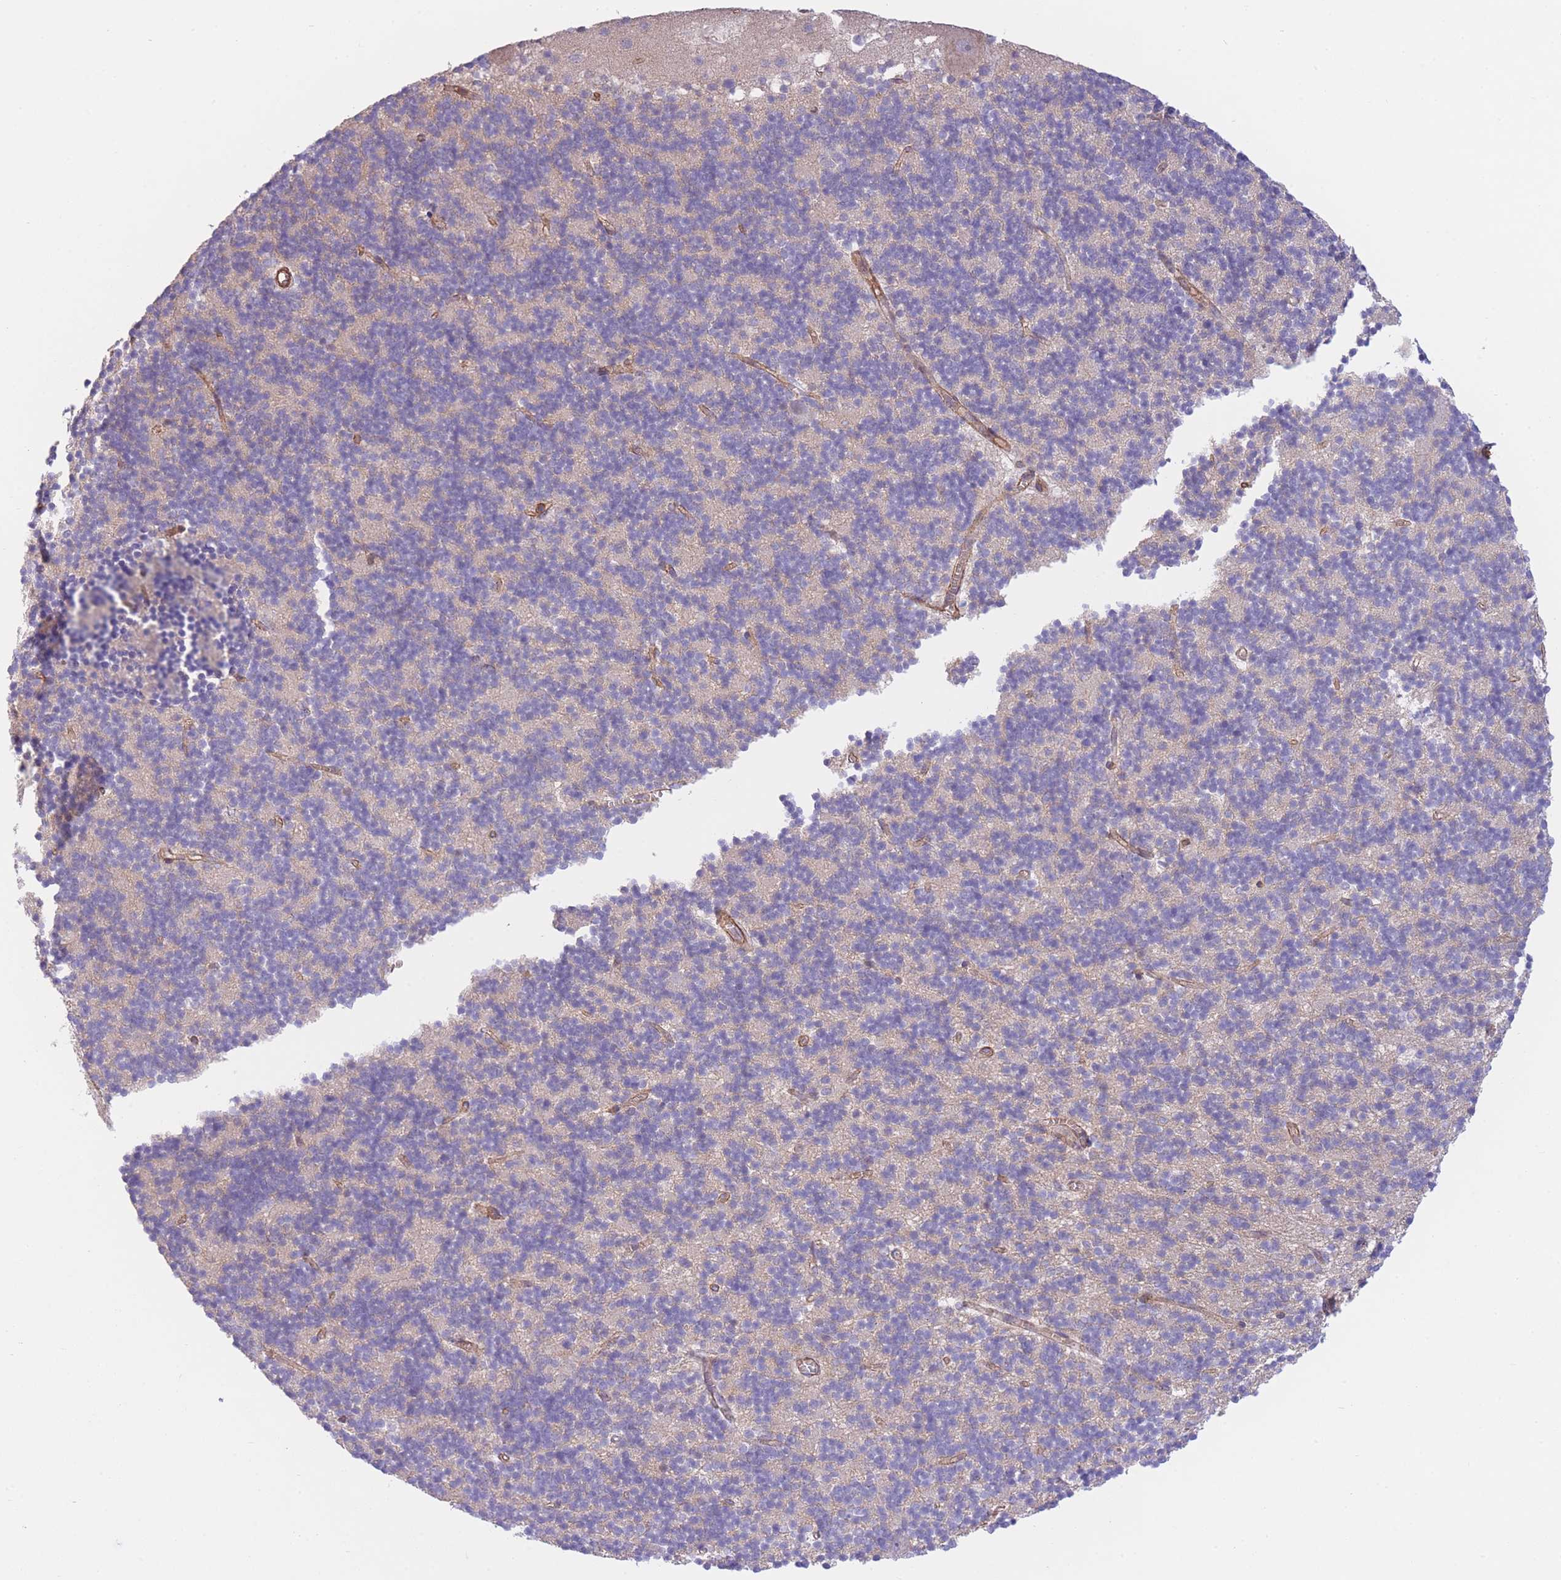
{"staining": {"intensity": "weak", "quantity": "25%-75%", "location": "cytoplasmic/membranous"}, "tissue": "cerebellum", "cell_type": "Cells in granular layer", "image_type": "normal", "snomed": [{"axis": "morphology", "description": "Normal tissue, NOS"}, {"axis": "topography", "description": "Cerebellum"}], "caption": "A high-resolution histopathology image shows IHC staining of benign cerebellum, which displays weak cytoplasmic/membranous staining in about 25%-75% of cells in granular layer. Using DAB (3,3'-diaminobenzidine) (brown) and hematoxylin (blue) stains, captured at high magnification using brightfield microscopy.", "gene": "CDC25B", "patient": {"sex": "male", "age": 54}}